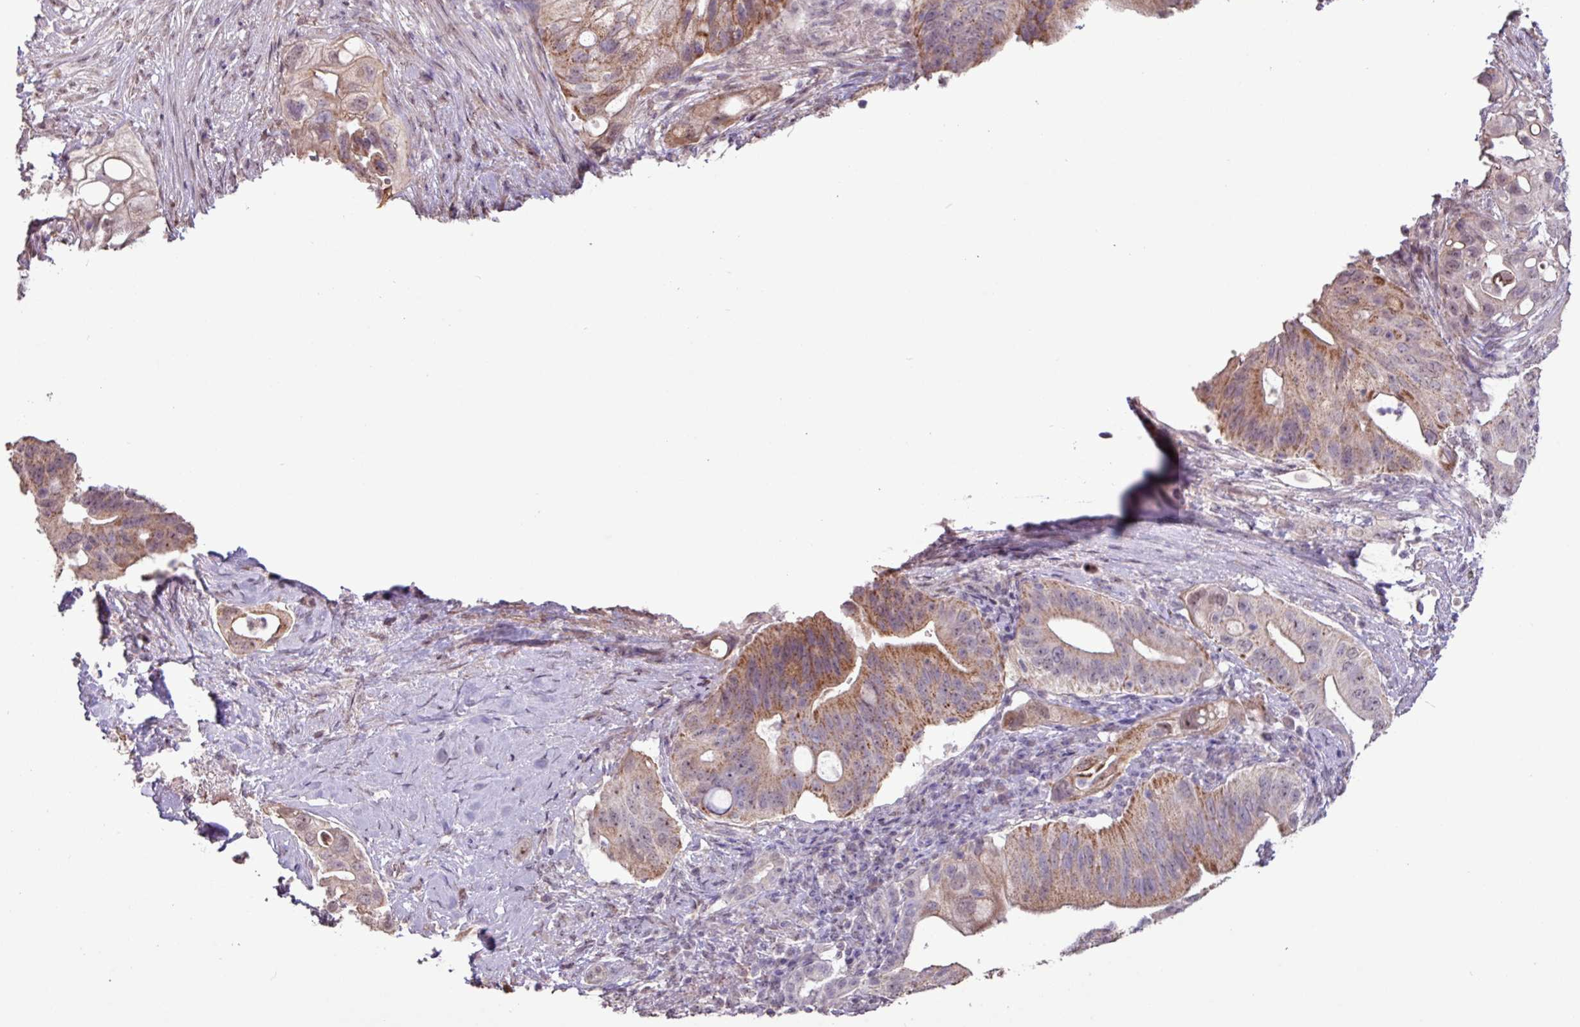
{"staining": {"intensity": "moderate", "quantity": "25%-75%", "location": "cytoplasmic/membranous,nuclear"}, "tissue": "pancreatic cancer", "cell_type": "Tumor cells", "image_type": "cancer", "snomed": [{"axis": "morphology", "description": "Adenocarcinoma, NOS"}, {"axis": "topography", "description": "Pancreas"}], "caption": "Immunohistochemical staining of human pancreatic cancer (adenocarcinoma) exhibits medium levels of moderate cytoplasmic/membranous and nuclear expression in approximately 25%-75% of tumor cells.", "gene": "L3MBTL3", "patient": {"sex": "female", "age": 72}}